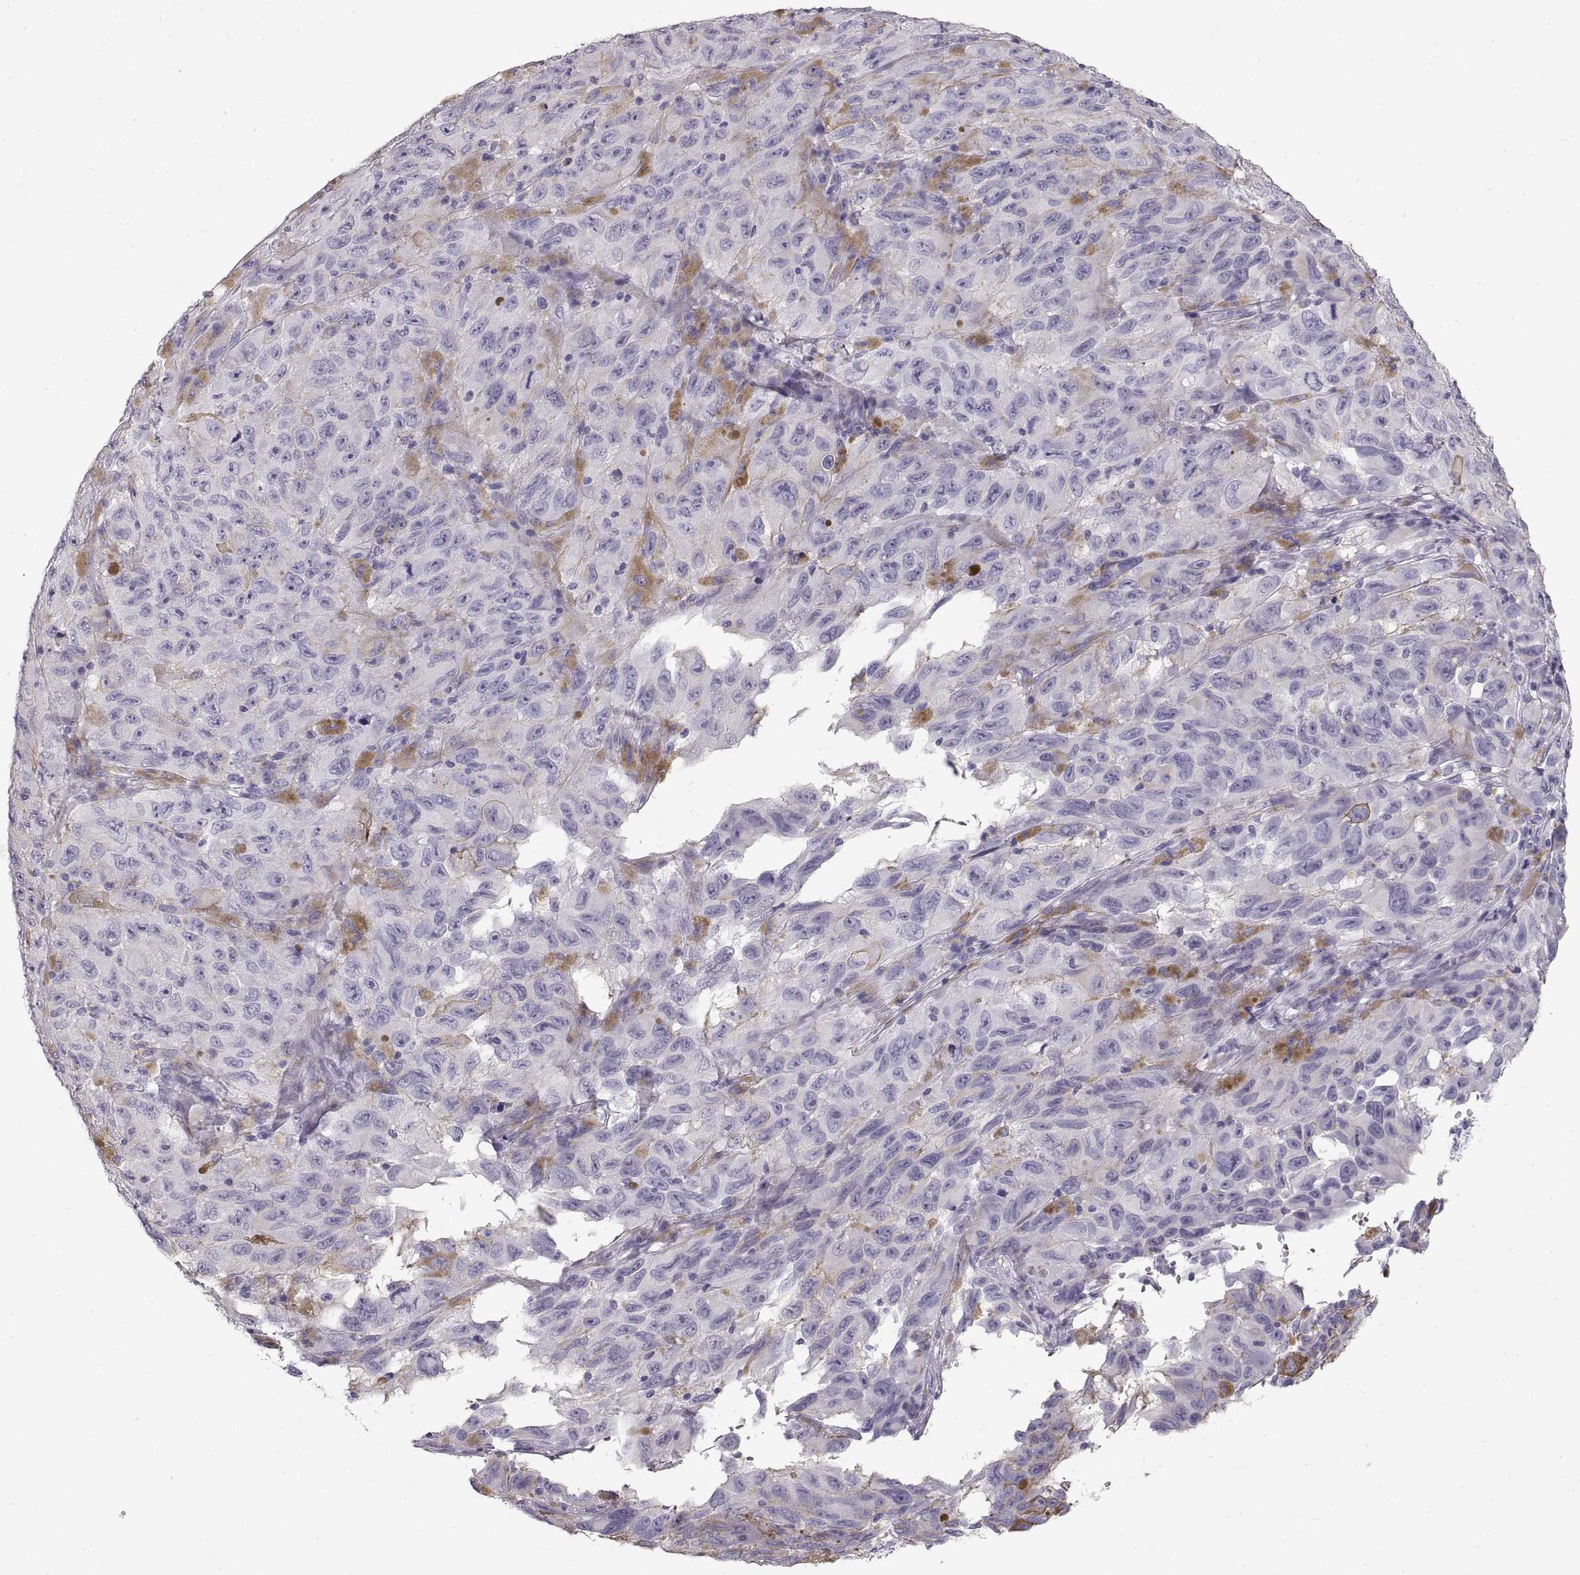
{"staining": {"intensity": "negative", "quantity": "none", "location": "none"}, "tissue": "melanoma", "cell_type": "Tumor cells", "image_type": "cancer", "snomed": [{"axis": "morphology", "description": "Malignant melanoma, NOS"}, {"axis": "topography", "description": "Vulva, labia, clitoris and Bartholin´s gland, NO"}], "caption": "Tumor cells show no significant protein positivity in malignant melanoma.", "gene": "CRYAA", "patient": {"sex": "female", "age": 75}}